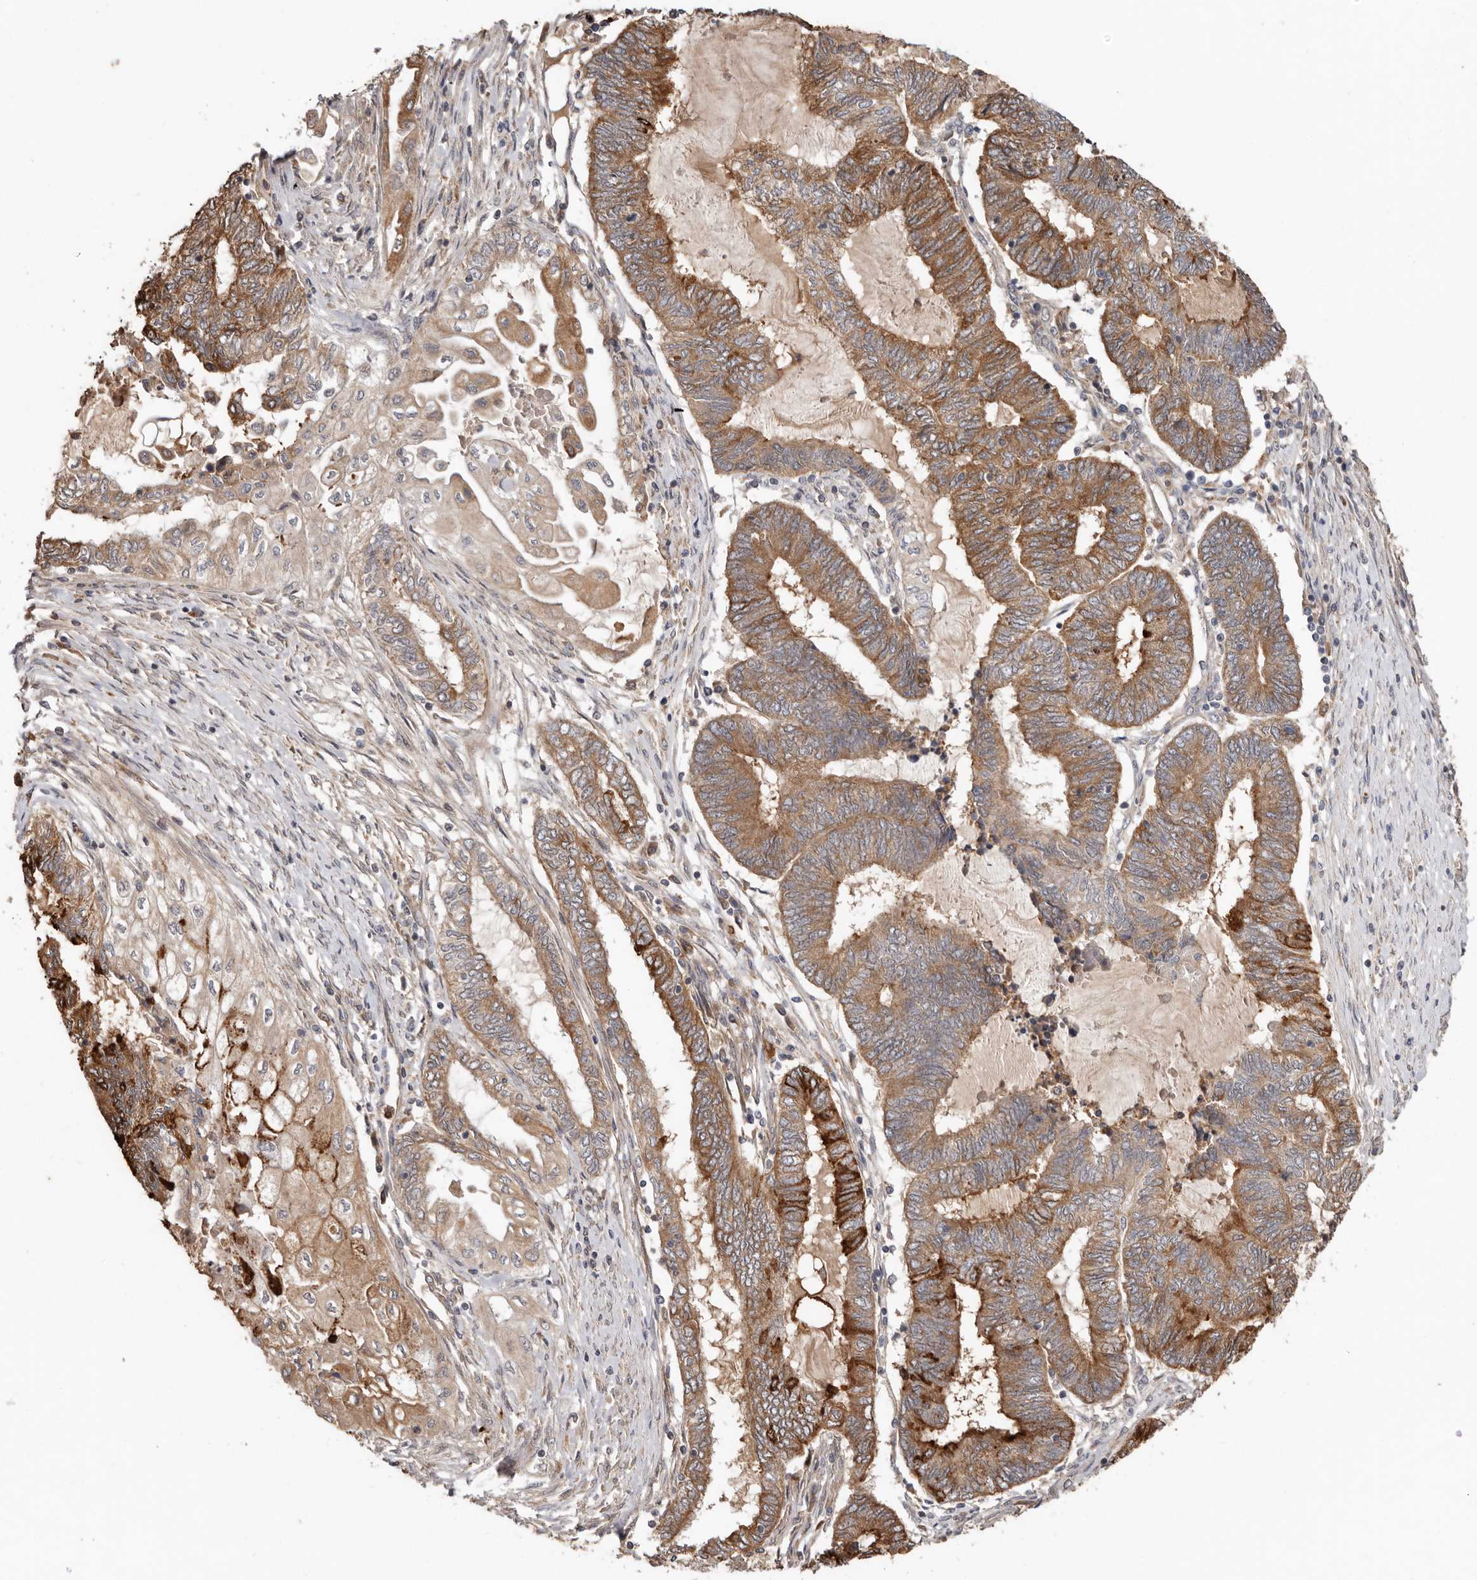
{"staining": {"intensity": "moderate", "quantity": ">75%", "location": "cytoplasmic/membranous"}, "tissue": "endometrial cancer", "cell_type": "Tumor cells", "image_type": "cancer", "snomed": [{"axis": "morphology", "description": "Adenocarcinoma, NOS"}, {"axis": "topography", "description": "Uterus"}, {"axis": "topography", "description": "Endometrium"}], "caption": "There is medium levels of moderate cytoplasmic/membranous expression in tumor cells of endometrial cancer, as demonstrated by immunohistochemical staining (brown color).", "gene": "RSPO2", "patient": {"sex": "female", "age": 70}}